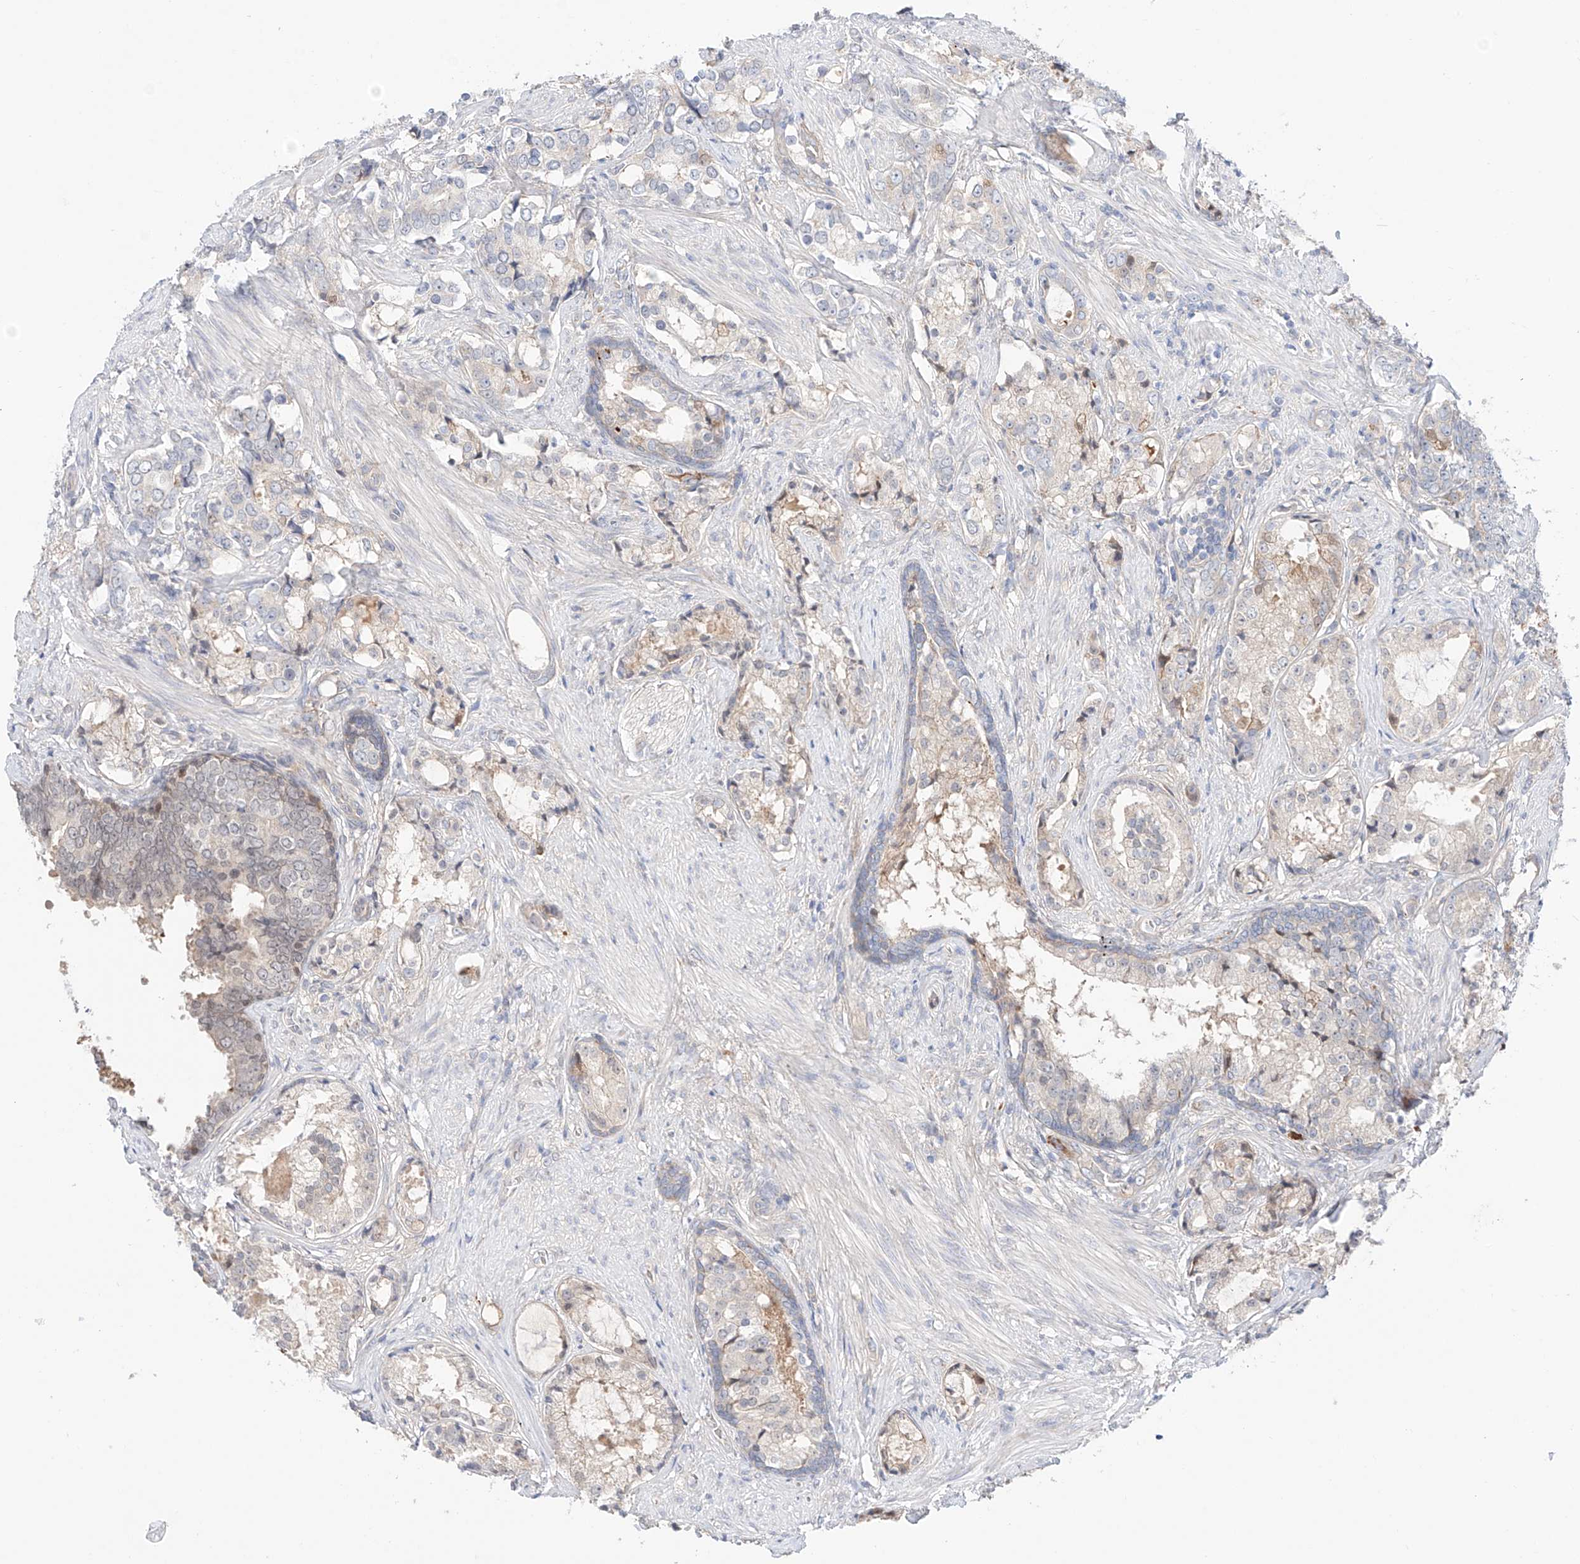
{"staining": {"intensity": "negative", "quantity": "none", "location": "none"}, "tissue": "prostate cancer", "cell_type": "Tumor cells", "image_type": "cancer", "snomed": [{"axis": "morphology", "description": "Adenocarcinoma, High grade"}, {"axis": "topography", "description": "Prostate"}], "caption": "Prostate high-grade adenocarcinoma stained for a protein using immunohistochemistry (IHC) exhibits no expression tumor cells.", "gene": "PGGT1B", "patient": {"sex": "male", "age": 58}}